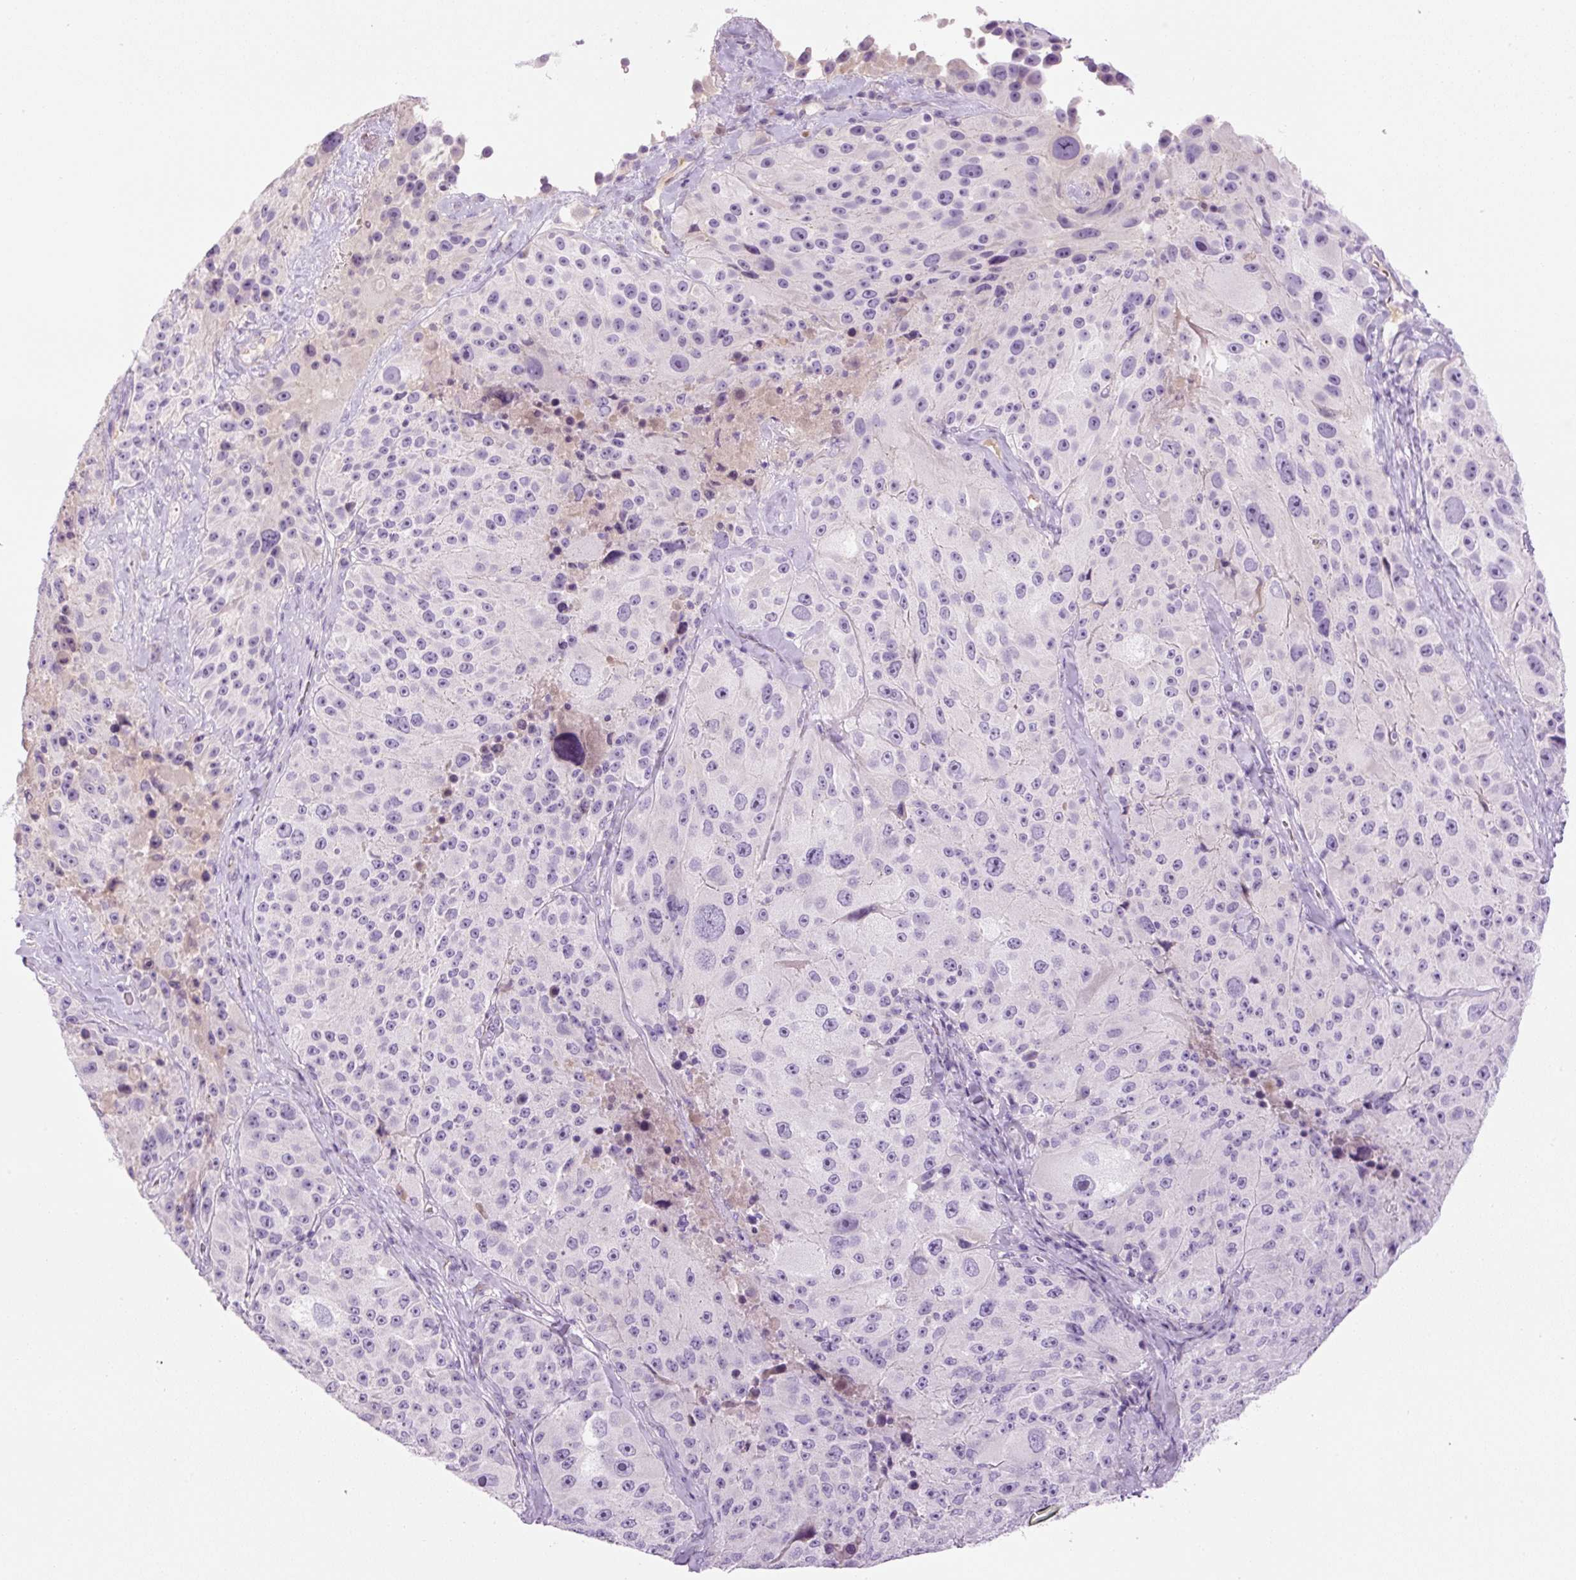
{"staining": {"intensity": "negative", "quantity": "none", "location": "none"}, "tissue": "melanoma", "cell_type": "Tumor cells", "image_type": "cancer", "snomed": [{"axis": "morphology", "description": "Malignant melanoma, Metastatic site"}, {"axis": "topography", "description": "Lymph node"}], "caption": "High magnification brightfield microscopy of melanoma stained with DAB (brown) and counterstained with hematoxylin (blue): tumor cells show no significant staining.", "gene": "RSPO4", "patient": {"sex": "male", "age": 62}}